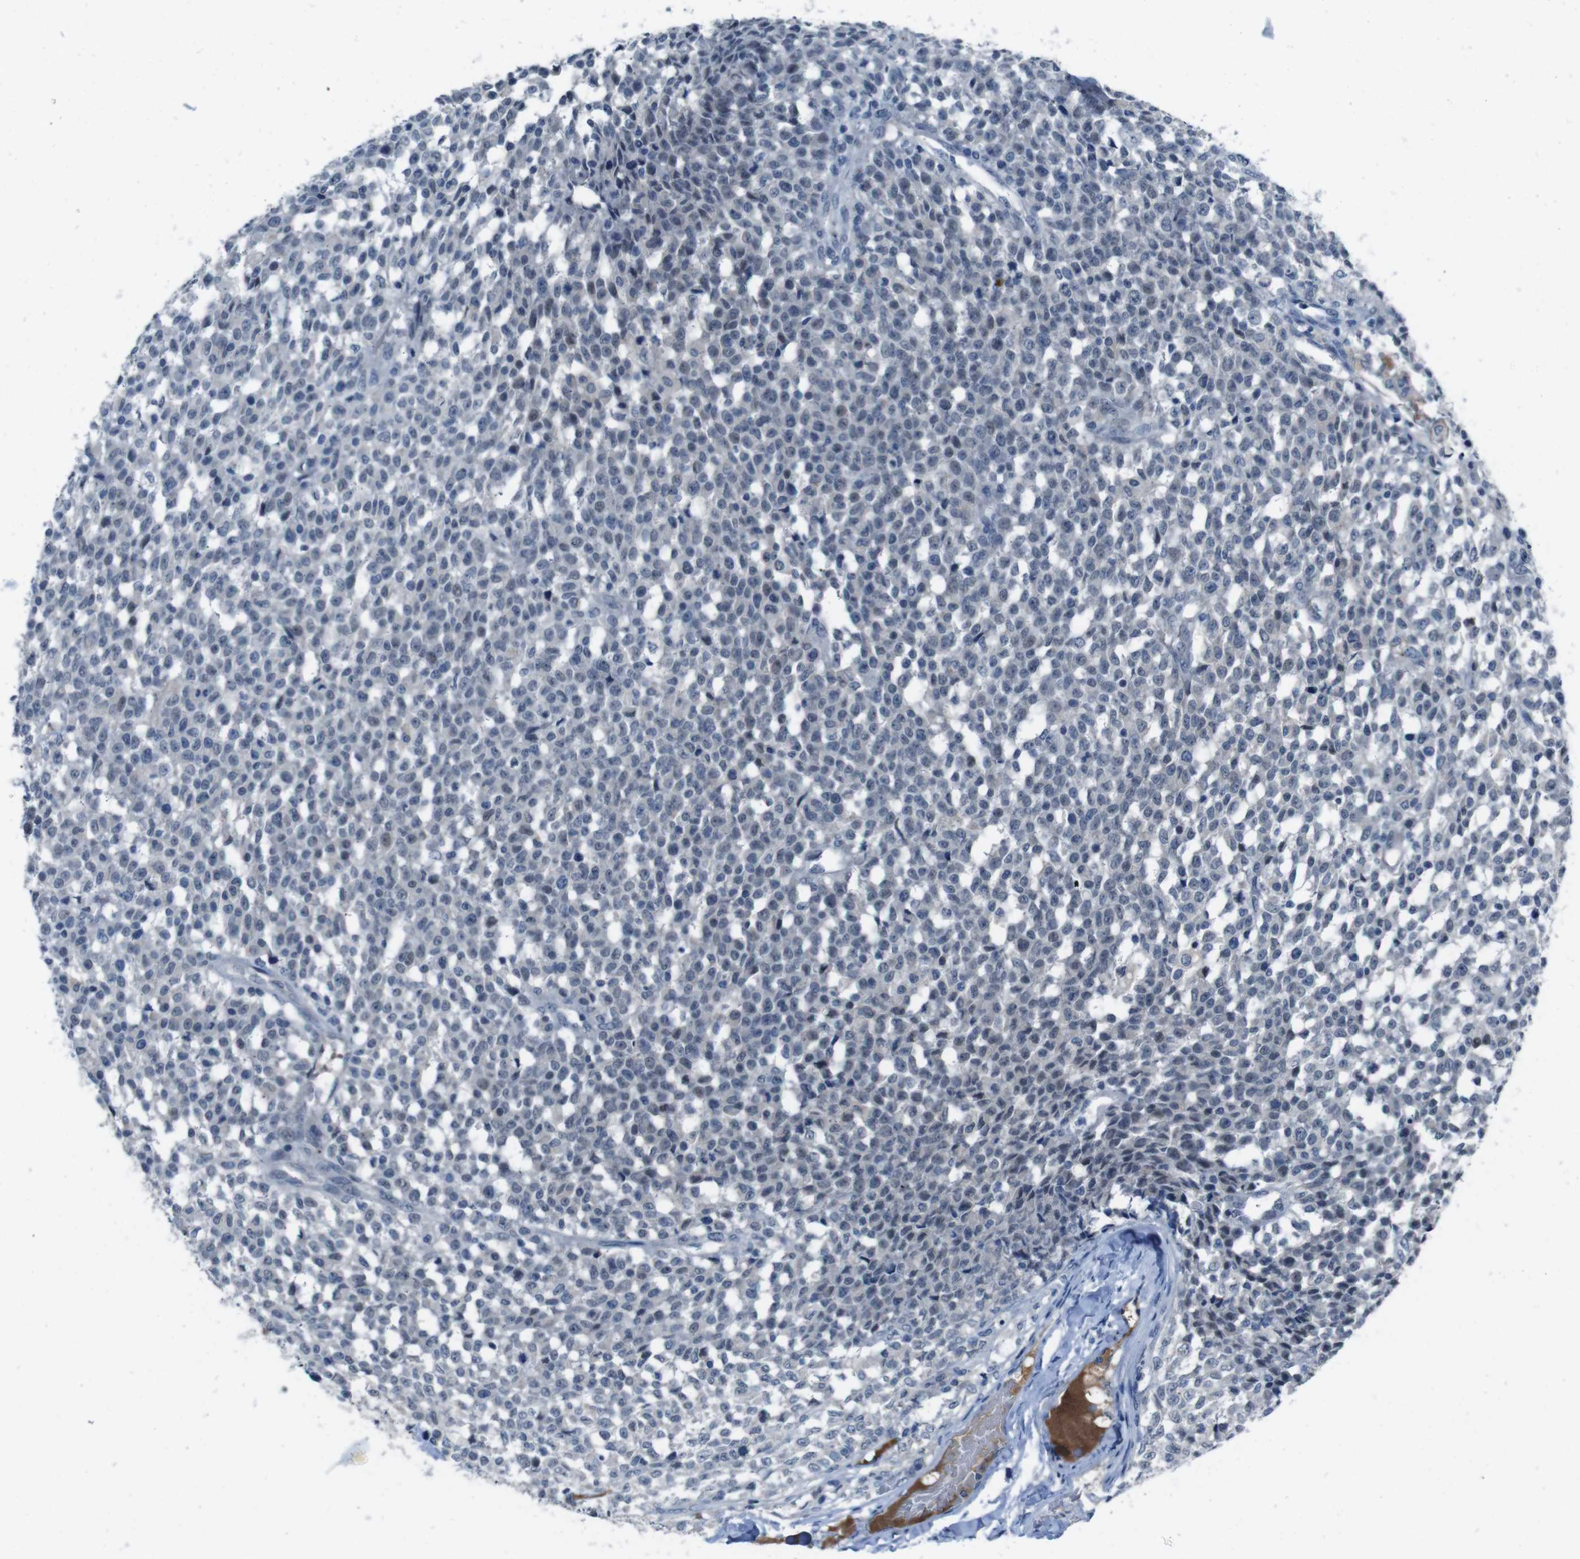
{"staining": {"intensity": "negative", "quantity": "none", "location": "none"}, "tissue": "testis cancer", "cell_type": "Tumor cells", "image_type": "cancer", "snomed": [{"axis": "morphology", "description": "Seminoma, NOS"}, {"axis": "topography", "description": "Testis"}], "caption": "Testis cancer stained for a protein using IHC exhibits no positivity tumor cells.", "gene": "CDHR2", "patient": {"sex": "male", "age": 59}}